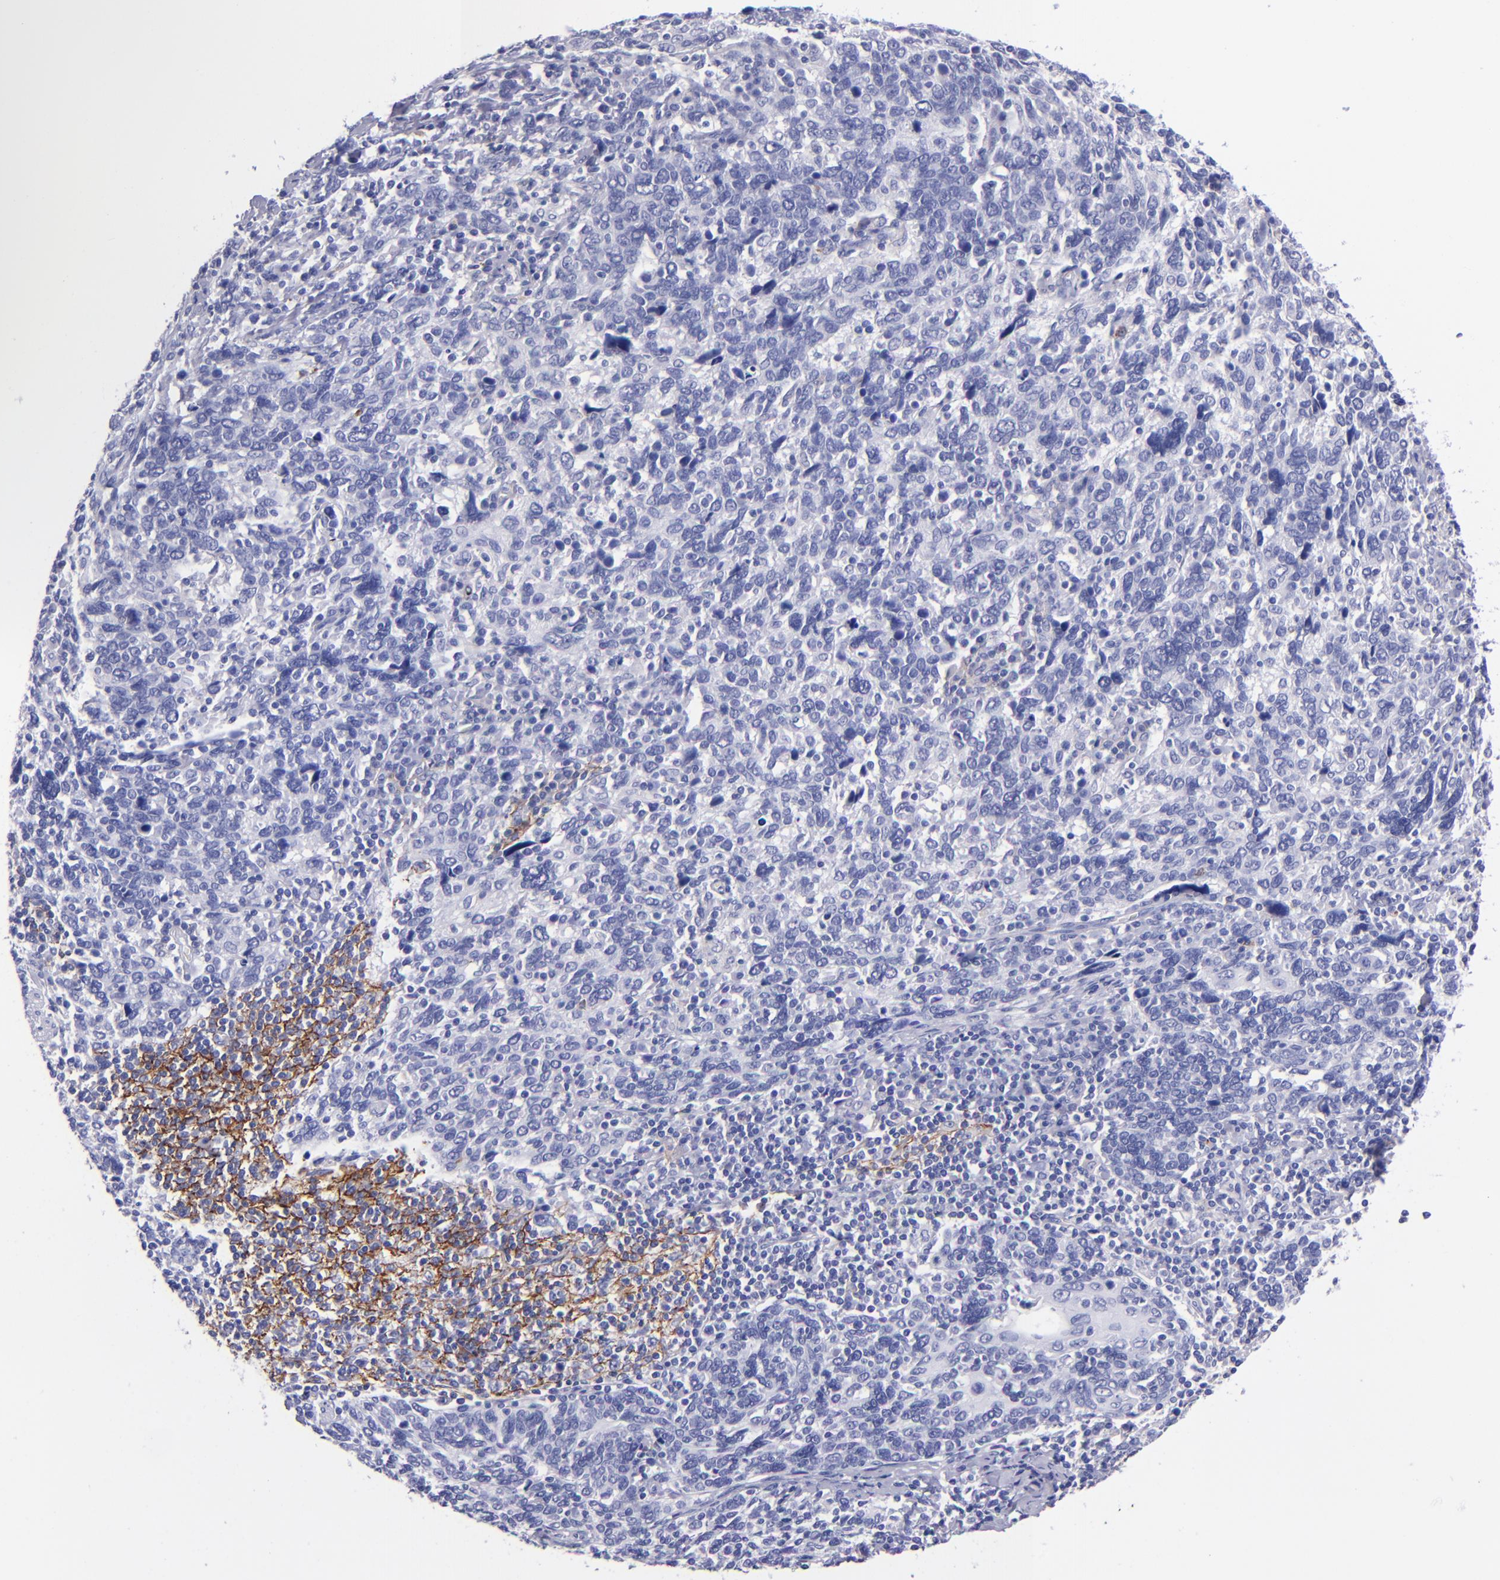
{"staining": {"intensity": "negative", "quantity": "none", "location": "none"}, "tissue": "cervical cancer", "cell_type": "Tumor cells", "image_type": "cancer", "snomed": [{"axis": "morphology", "description": "Squamous cell carcinoma, NOS"}, {"axis": "topography", "description": "Cervix"}], "caption": "A photomicrograph of cervical squamous cell carcinoma stained for a protein shows no brown staining in tumor cells.", "gene": "CR1", "patient": {"sex": "female", "age": 41}}